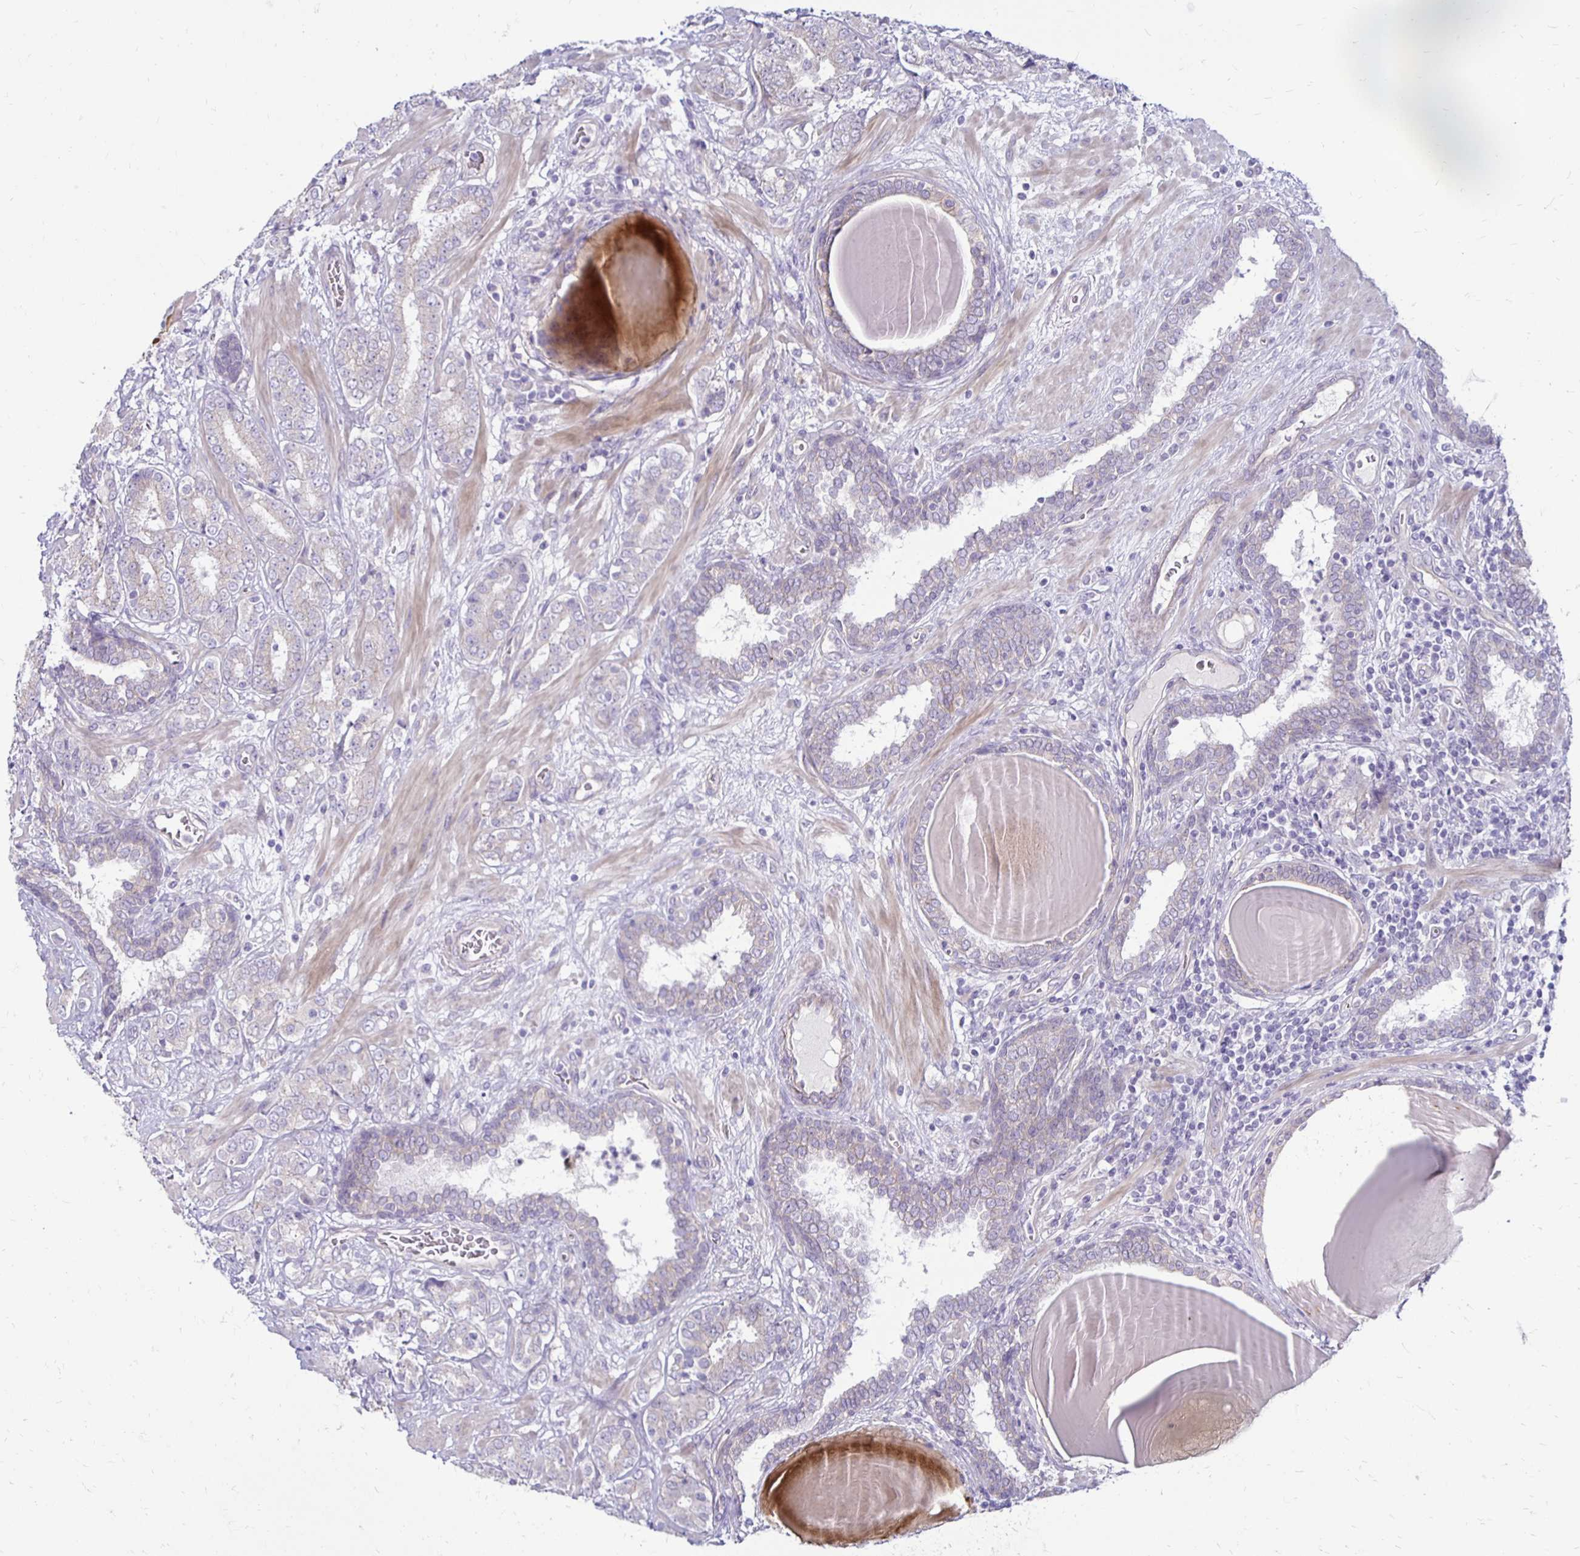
{"staining": {"intensity": "negative", "quantity": "none", "location": "none"}, "tissue": "prostate cancer", "cell_type": "Tumor cells", "image_type": "cancer", "snomed": [{"axis": "morphology", "description": "Adenocarcinoma, High grade"}, {"axis": "topography", "description": "Prostate"}], "caption": "Prostate high-grade adenocarcinoma was stained to show a protein in brown. There is no significant expression in tumor cells.", "gene": "KATNBL1", "patient": {"sex": "male", "age": 62}}